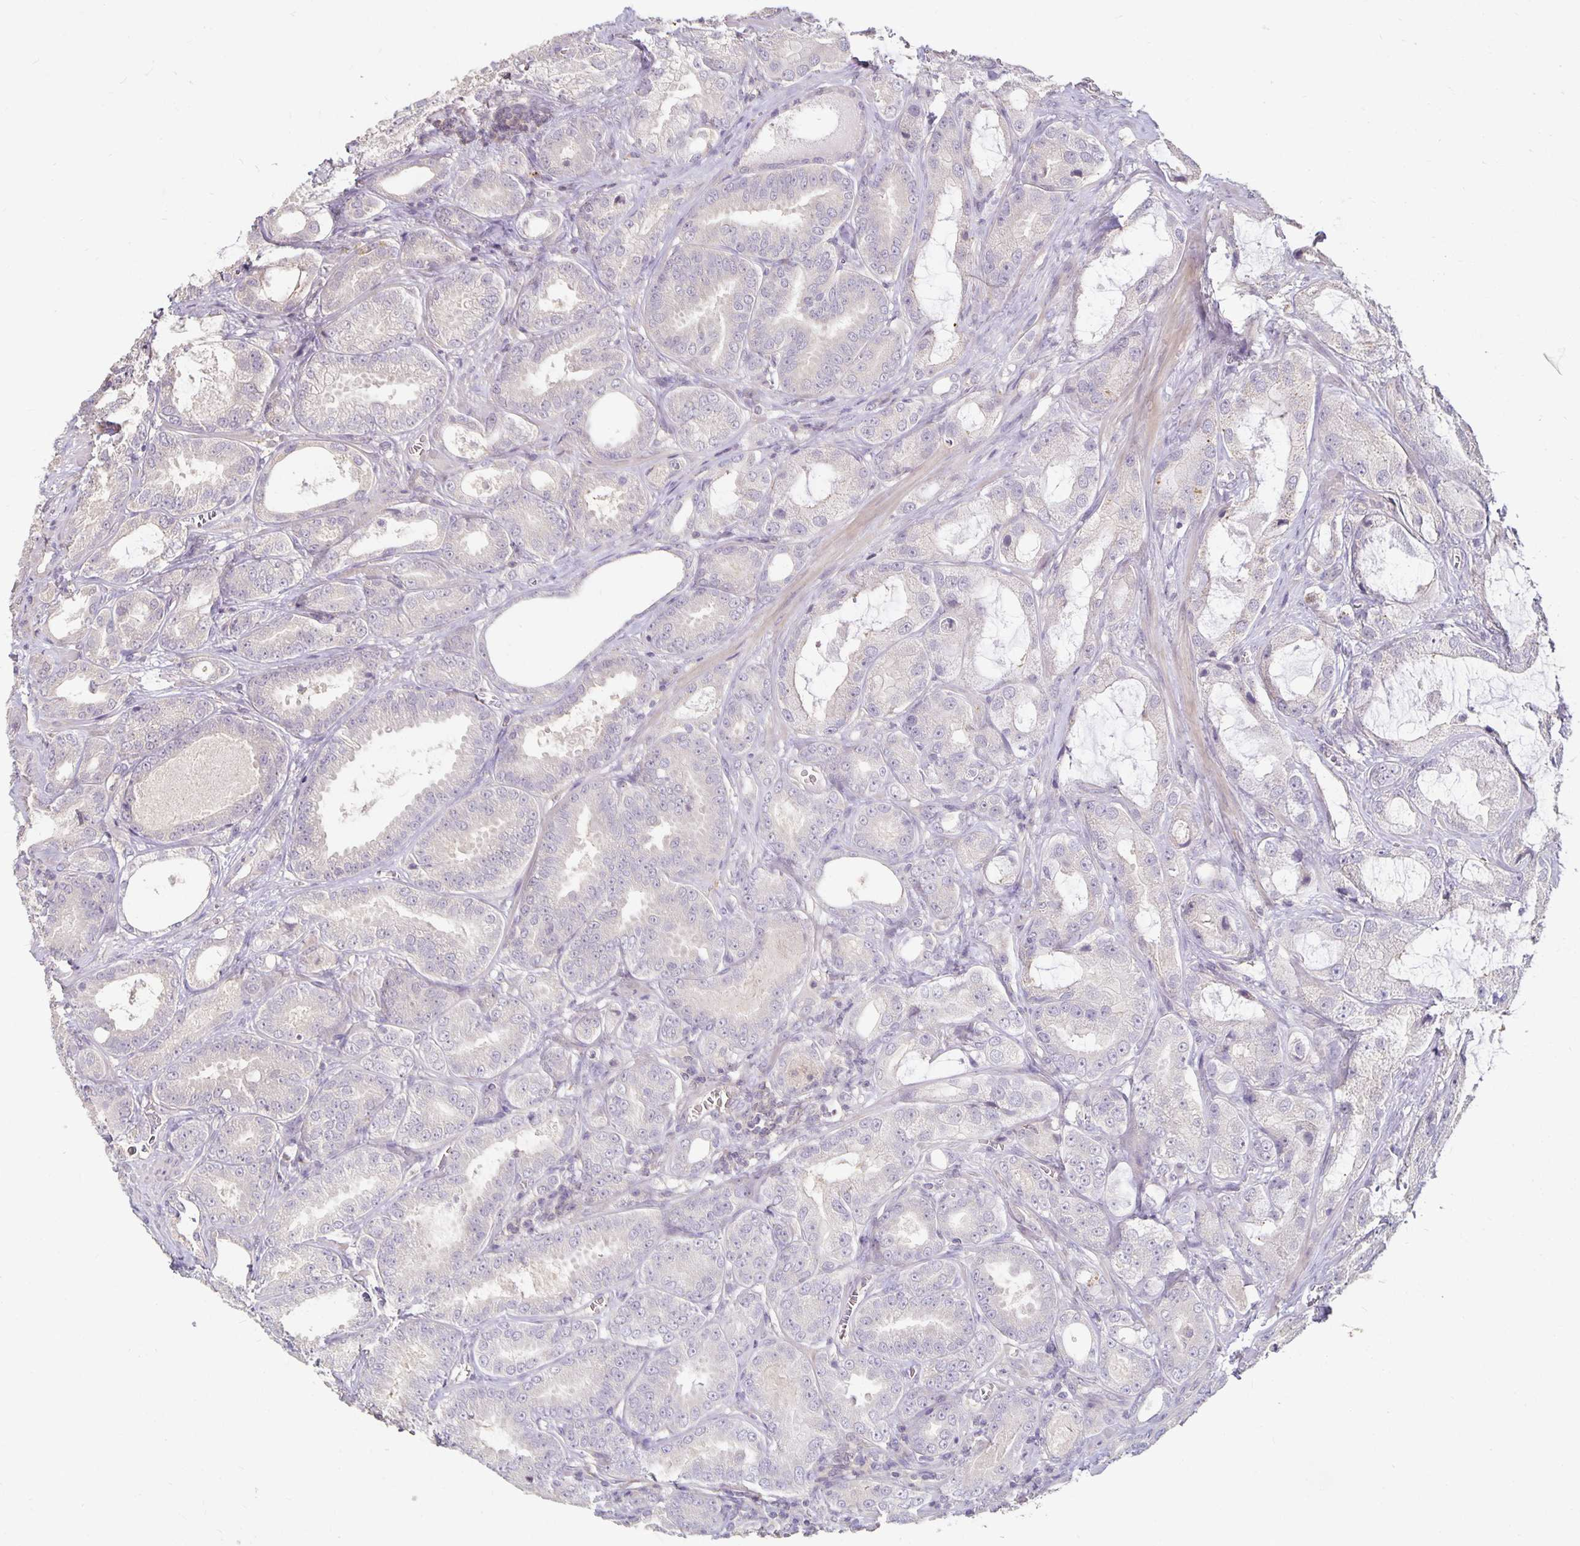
{"staining": {"intensity": "negative", "quantity": "none", "location": "none"}, "tissue": "prostate cancer", "cell_type": "Tumor cells", "image_type": "cancer", "snomed": [{"axis": "morphology", "description": "Adenocarcinoma, High grade"}, {"axis": "topography", "description": "Prostate"}], "caption": "A photomicrograph of prostate high-grade adenocarcinoma stained for a protein displays no brown staining in tumor cells. (DAB IHC, high magnification).", "gene": "CST6", "patient": {"sex": "male", "age": 64}}